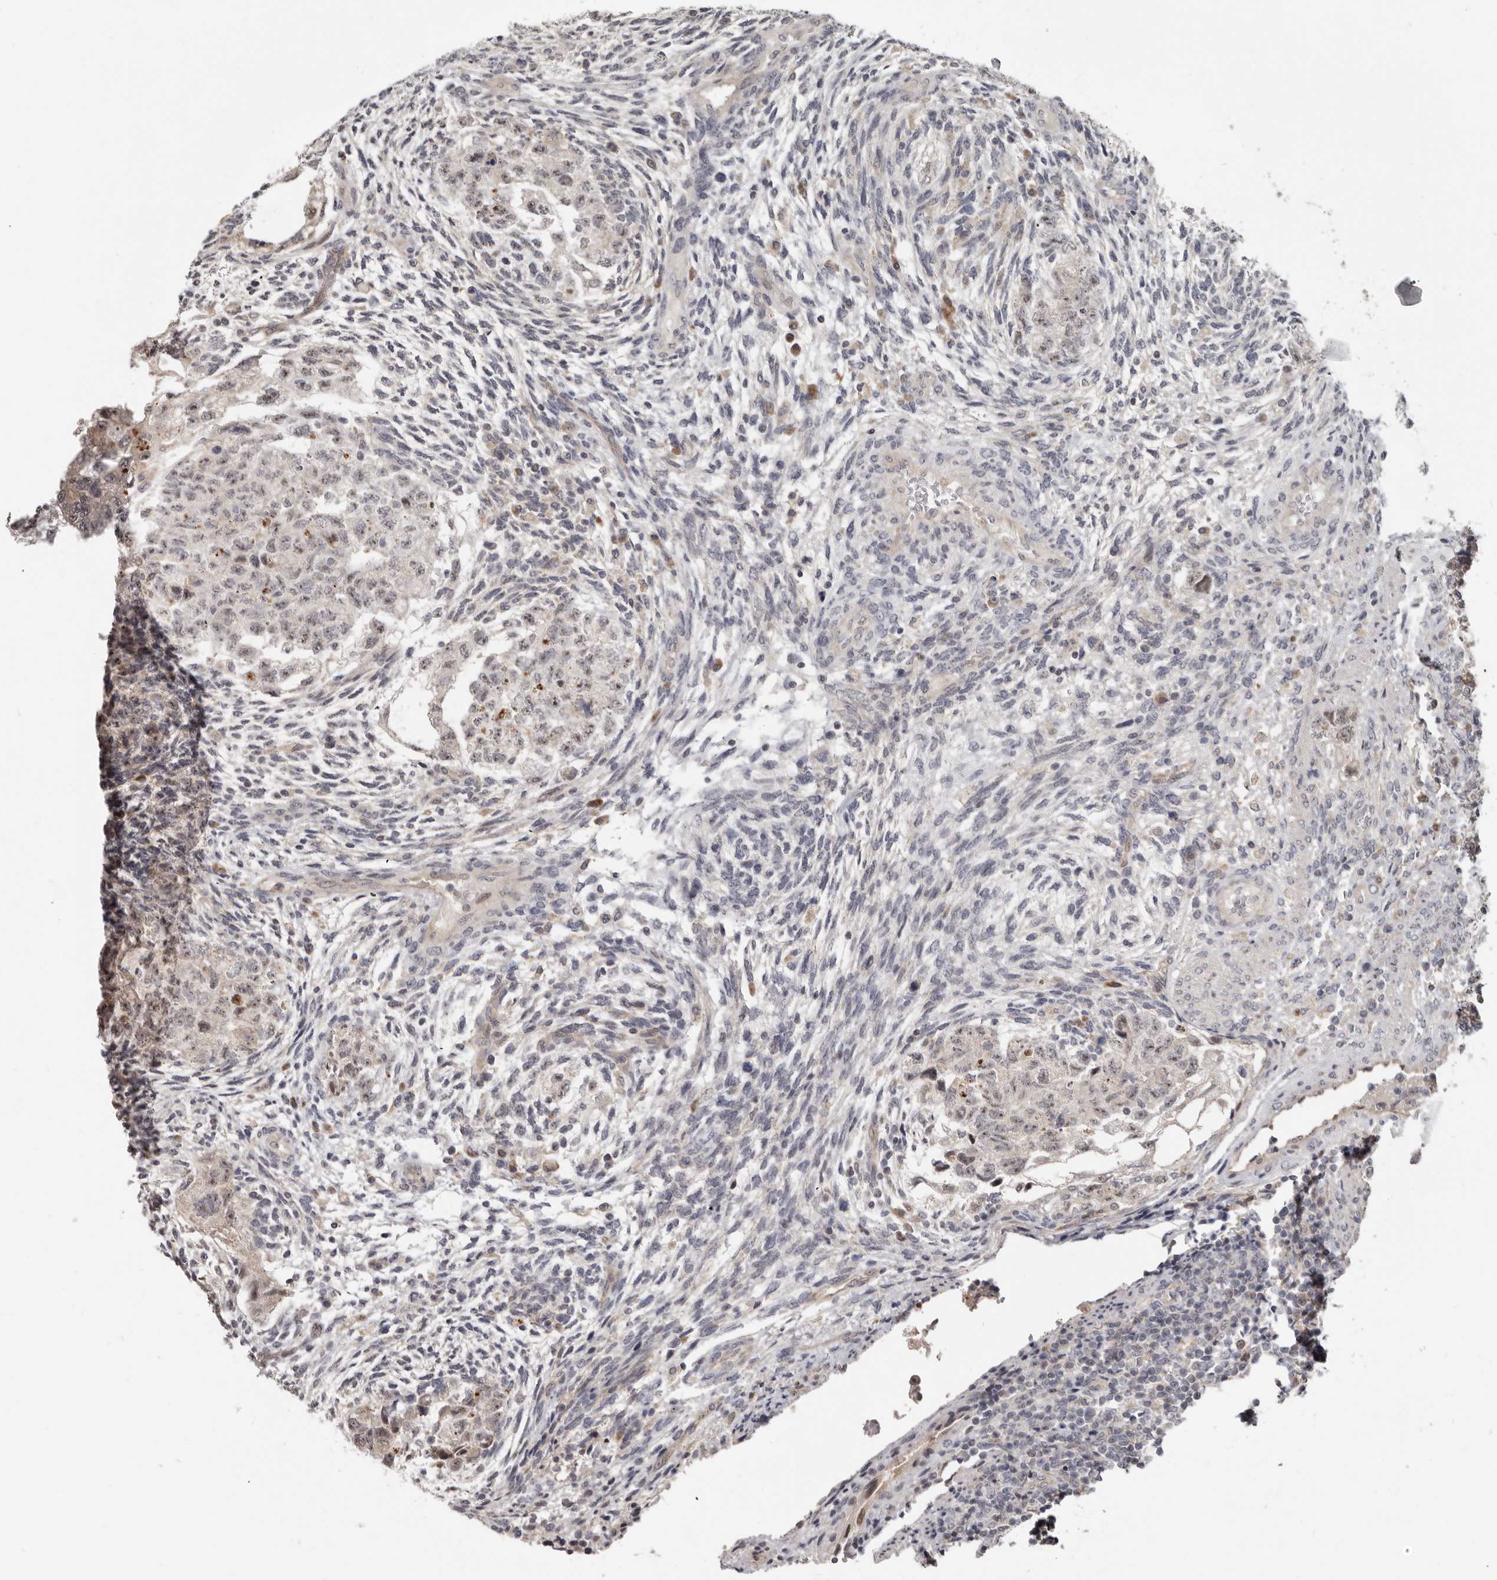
{"staining": {"intensity": "weak", "quantity": "<25%", "location": "nuclear"}, "tissue": "testis cancer", "cell_type": "Tumor cells", "image_type": "cancer", "snomed": [{"axis": "morphology", "description": "Normal tissue, NOS"}, {"axis": "morphology", "description": "Carcinoma, Embryonal, NOS"}, {"axis": "topography", "description": "Testis"}], "caption": "Tumor cells show no significant protein expression in embryonal carcinoma (testis). Brightfield microscopy of immunohistochemistry stained with DAB (3,3'-diaminobenzidine) (brown) and hematoxylin (blue), captured at high magnification.", "gene": "BAD", "patient": {"sex": "male", "age": 36}}